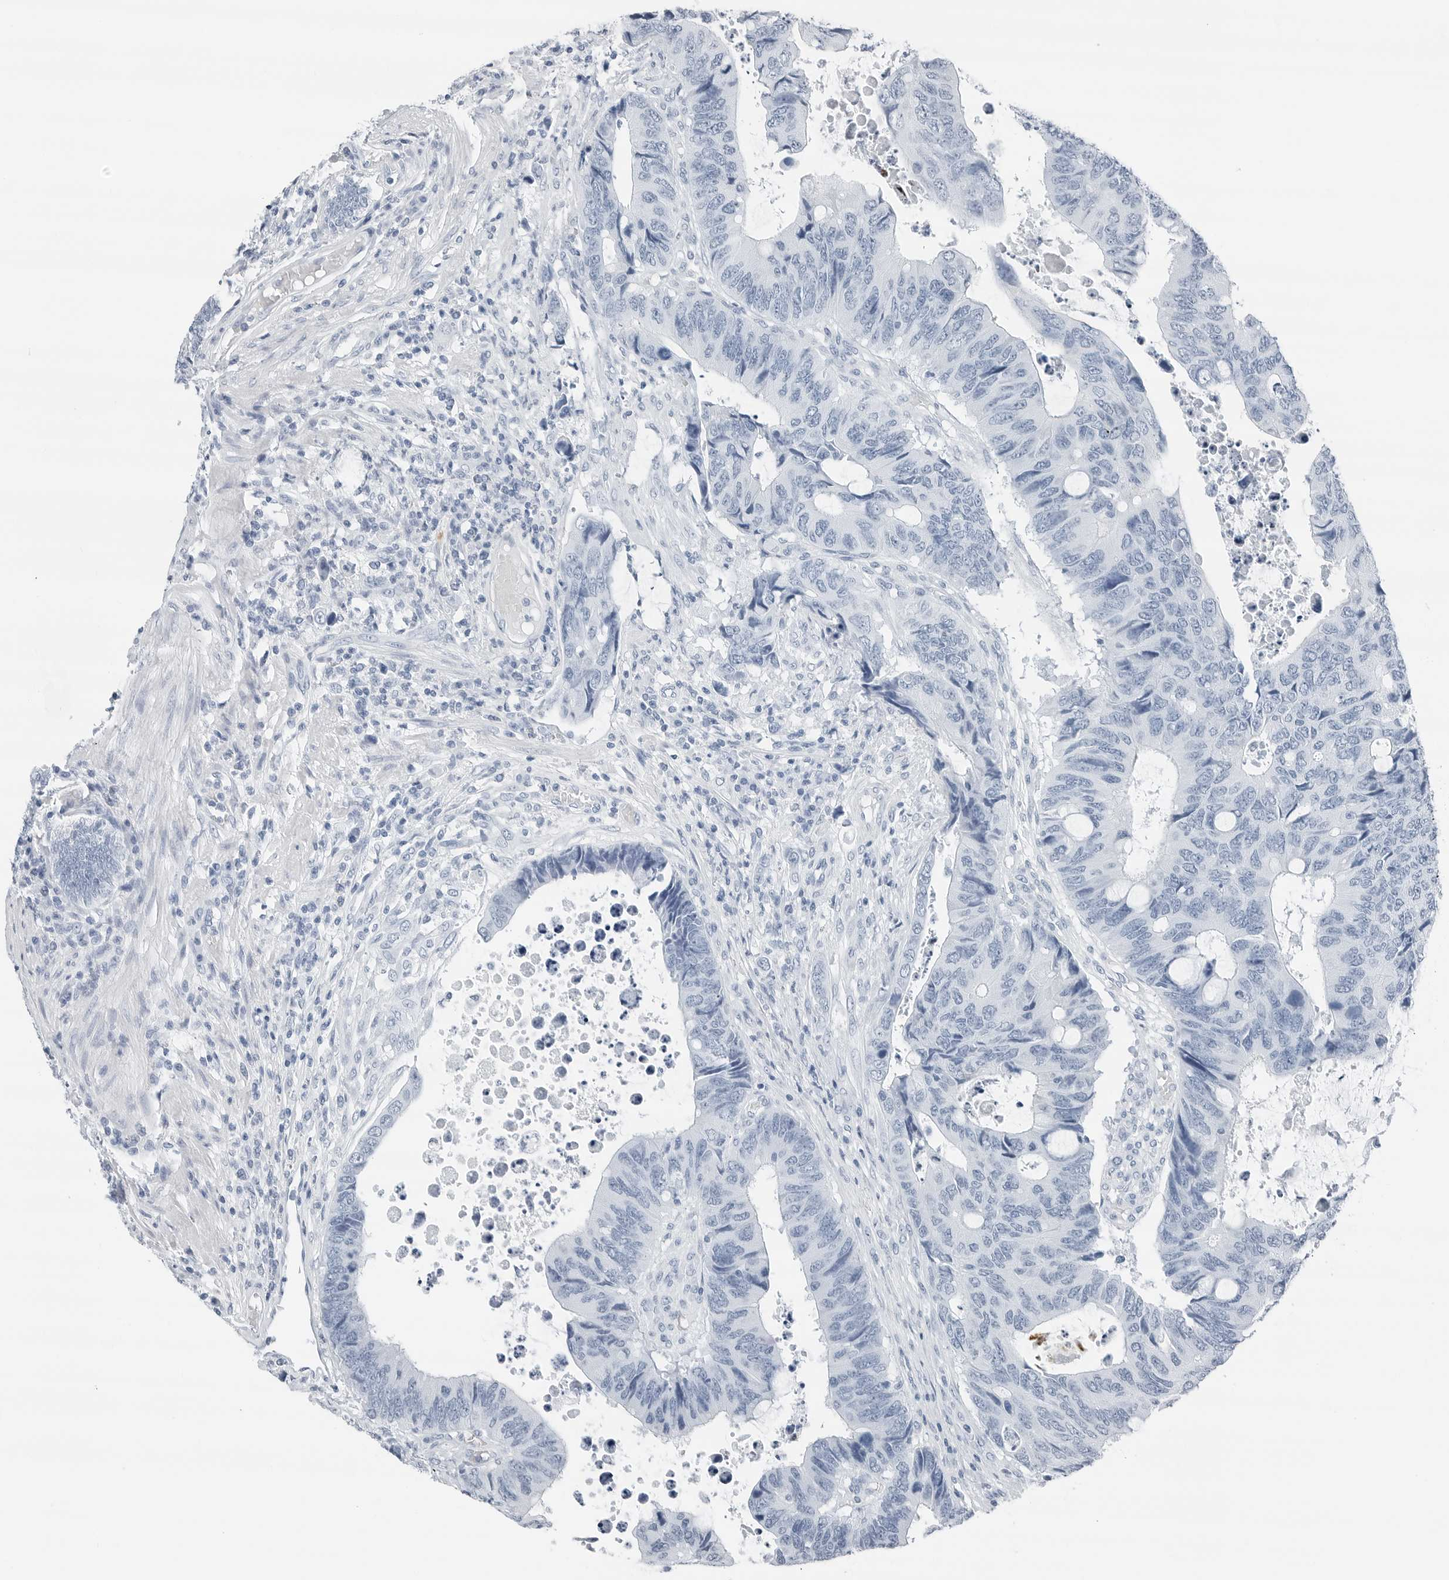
{"staining": {"intensity": "negative", "quantity": "none", "location": "none"}, "tissue": "colorectal cancer", "cell_type": "Tumor cells", "image_type": "cancer", "snomed": [{"axis": "morphology", "description": "Adenocarcinoma, NOS"}, {"axis": "topography", "description": "Rectum"}], "caption": "This histopathology image is of colorectal cancer (adenocarcinoma) stained with IHC to label a protein in brown with the nuclei are counter-stained blue. There is no staining in tumor cells.", "gene": "SLPI", "patient": {"sex": "male", "age": 84}}